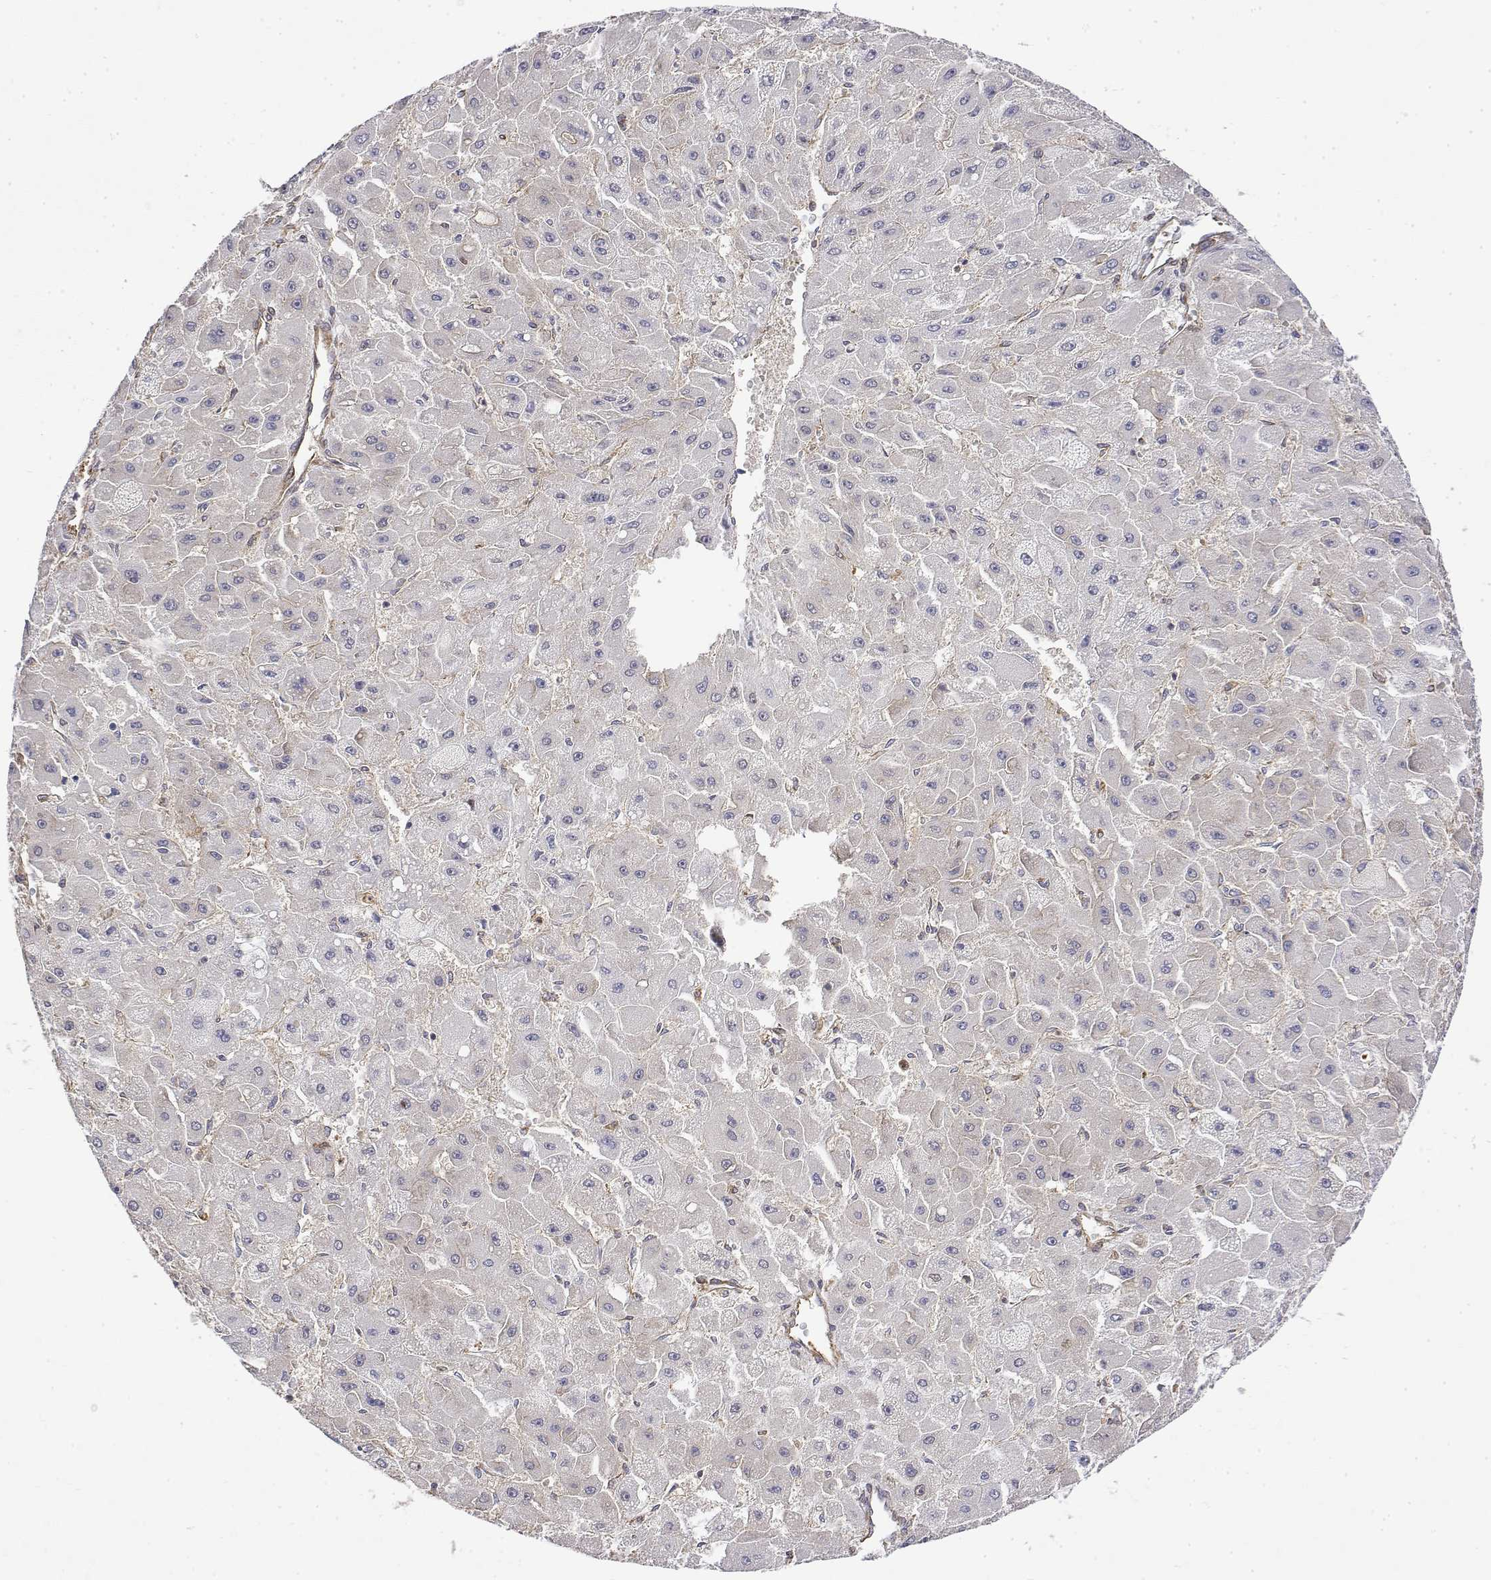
{"staining": {"intensity": "negative", "quantity": "none", "location": "none"}, "tissue": "liver cancer", "cell_type": "Tumor cells", "image_type": "cancer", "snomed": [{"axis": "morphology", "description": "Carcinoma, Hepatocellular, NOS"}, {"axis": "topography", "description": "Liver"}], "caption": "High power microscopy micrograph of an immunohistochemistry (IHC) image of liver cancer, revealing no significant expression in tumor cells.", "gene": "PACSIN2", "patient": {"sex": "female", "age": 25}}